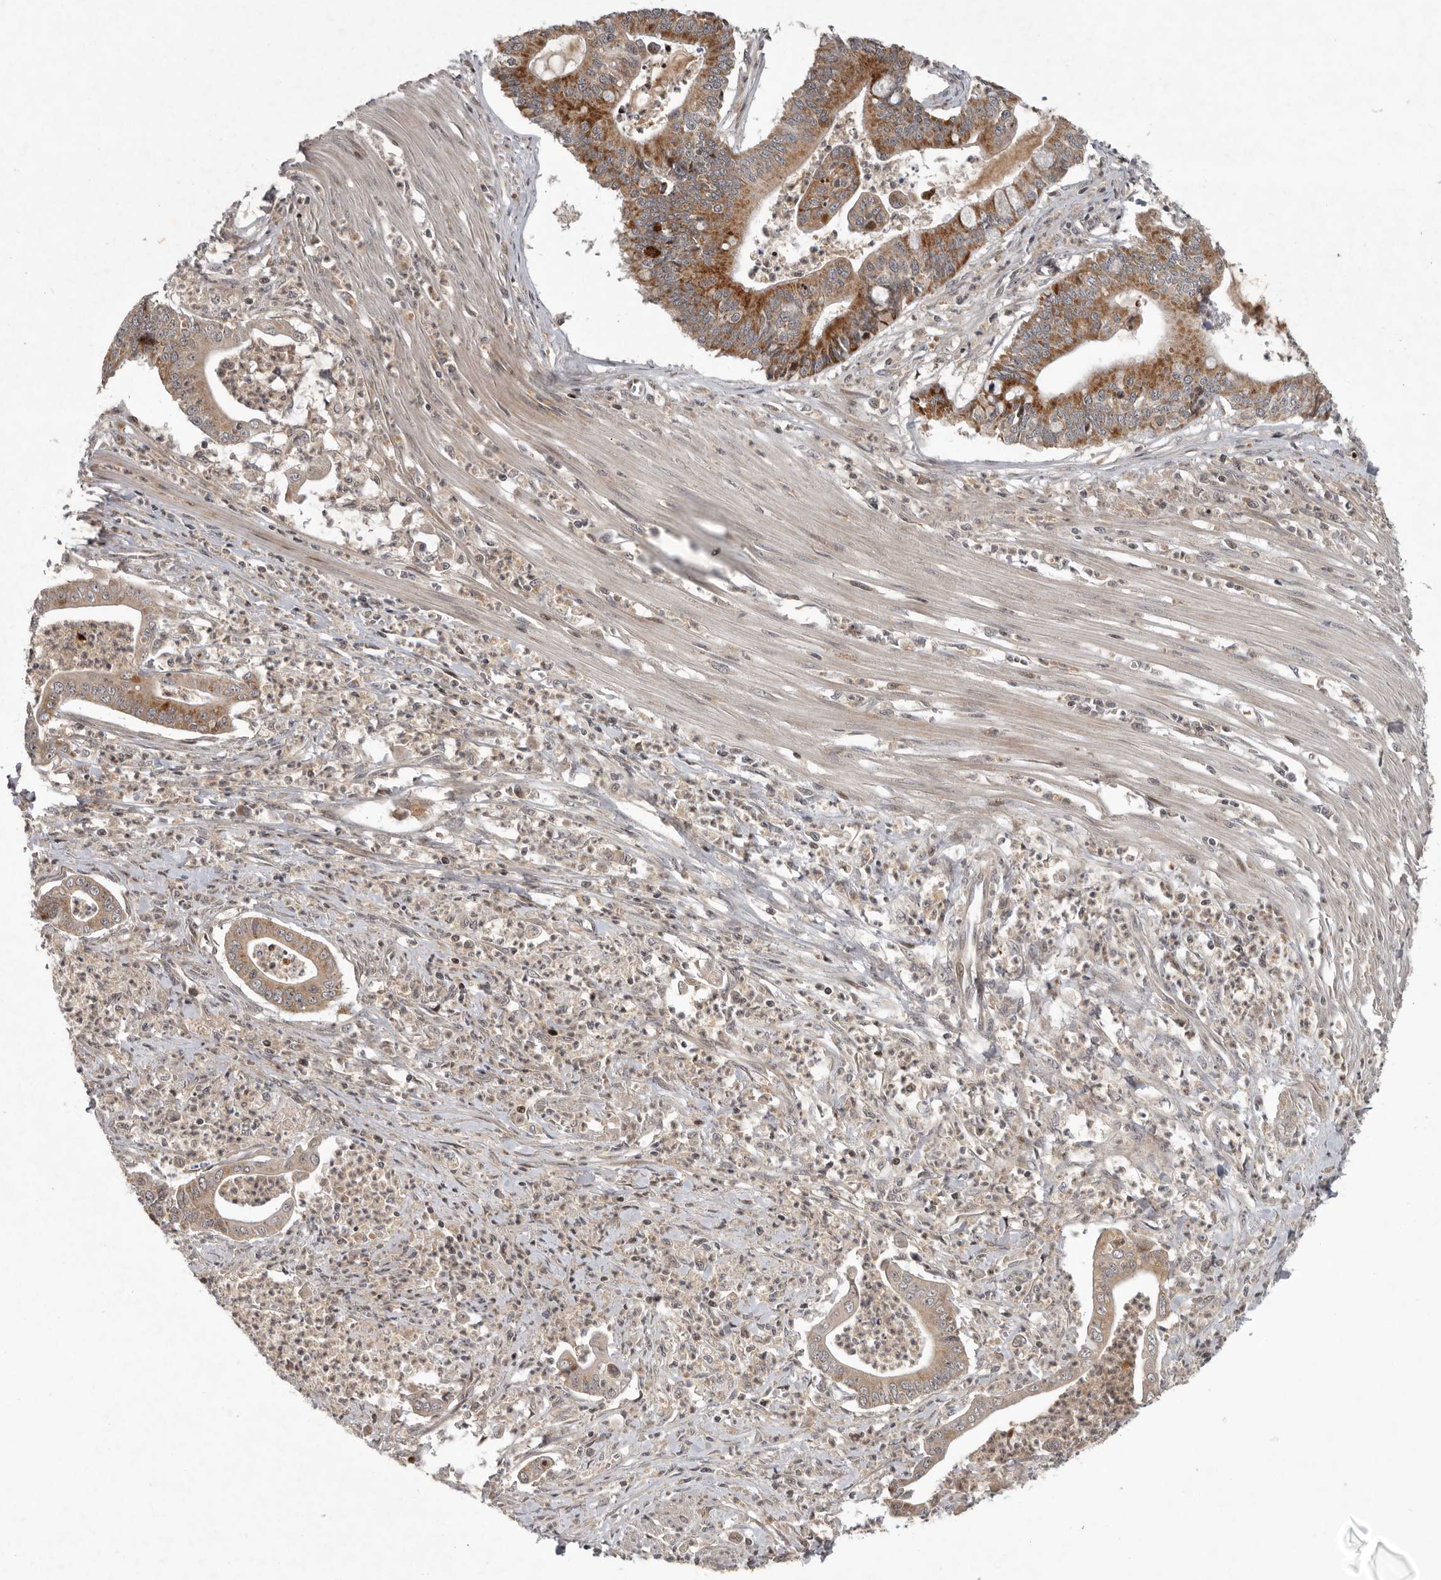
{"staining": {"intensity": "moderate", "quantity": ">75%", "location": "cytoplasmic/membranous"}, "tissue": "pancreatic cancer", "cell_type": "Tumor cells", "image_type": "cancer", "snomed": [{"axis": "morphology", "description": "Adenocarcinoma, NOS"}, {"axis": "topography", "description": "Pancreas"}], "caption": "Pancreatic adenocarcinoma was stained to show a protein in brown. There is medium levels of moderate cytoplasmic/membranous positivity in about >75% of tumor cells. Nuclei are stained in blue.", "gene": "RABIF", "patient": {"sex": "male", "age": 69}}